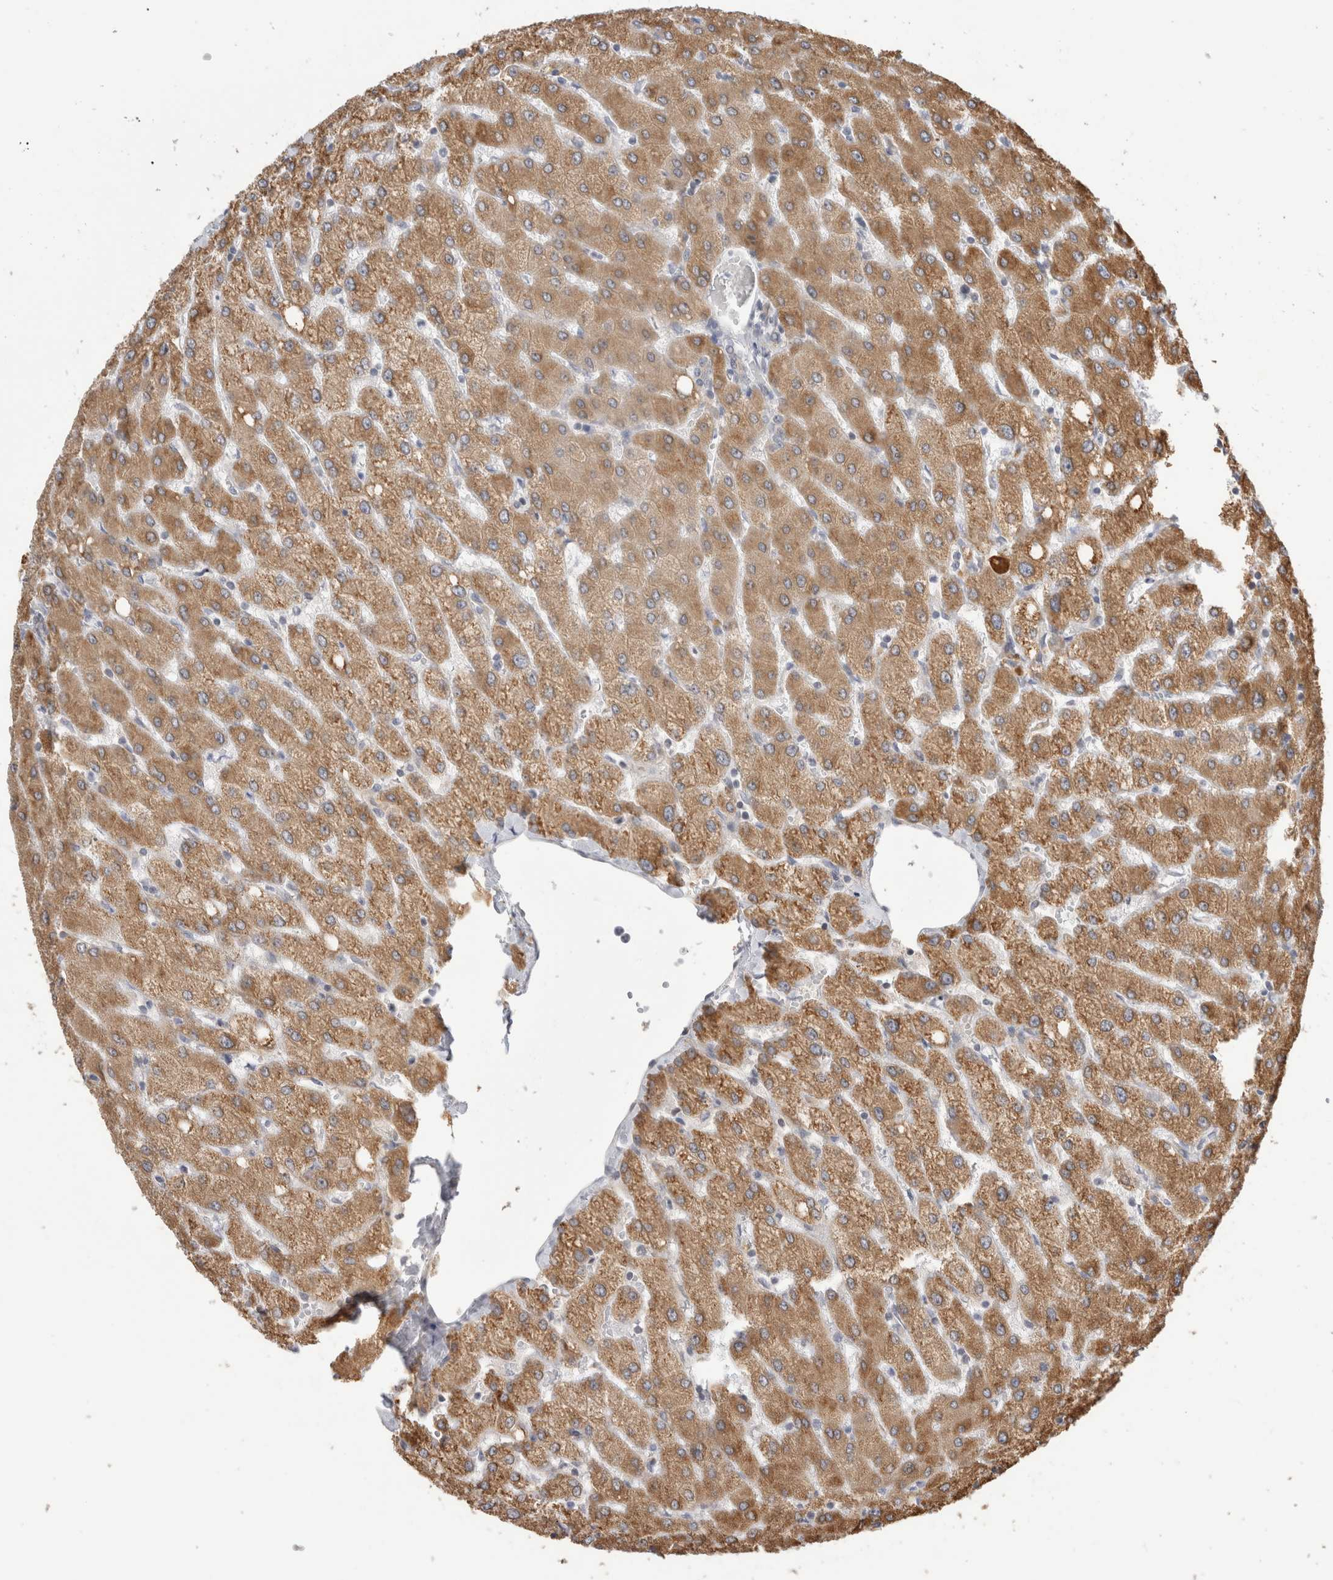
{"staining": {"intensity": "negative", "quantity": "none", "location": "none"}, "tissue": "liver", "cell_type": "Cholangiocytes", "image_type": "normal", "snomed": [{"axis": "morphology", "description": "Normal tissue, NOS"}, {"axis": "topography", "description": "Liver"}], "caption": "An IHC image of benign liver is shown. There is no staining in cholangiocytes of liver.", "gene": "SYTL5", "patient": {"sex": "female", "age": 54}}